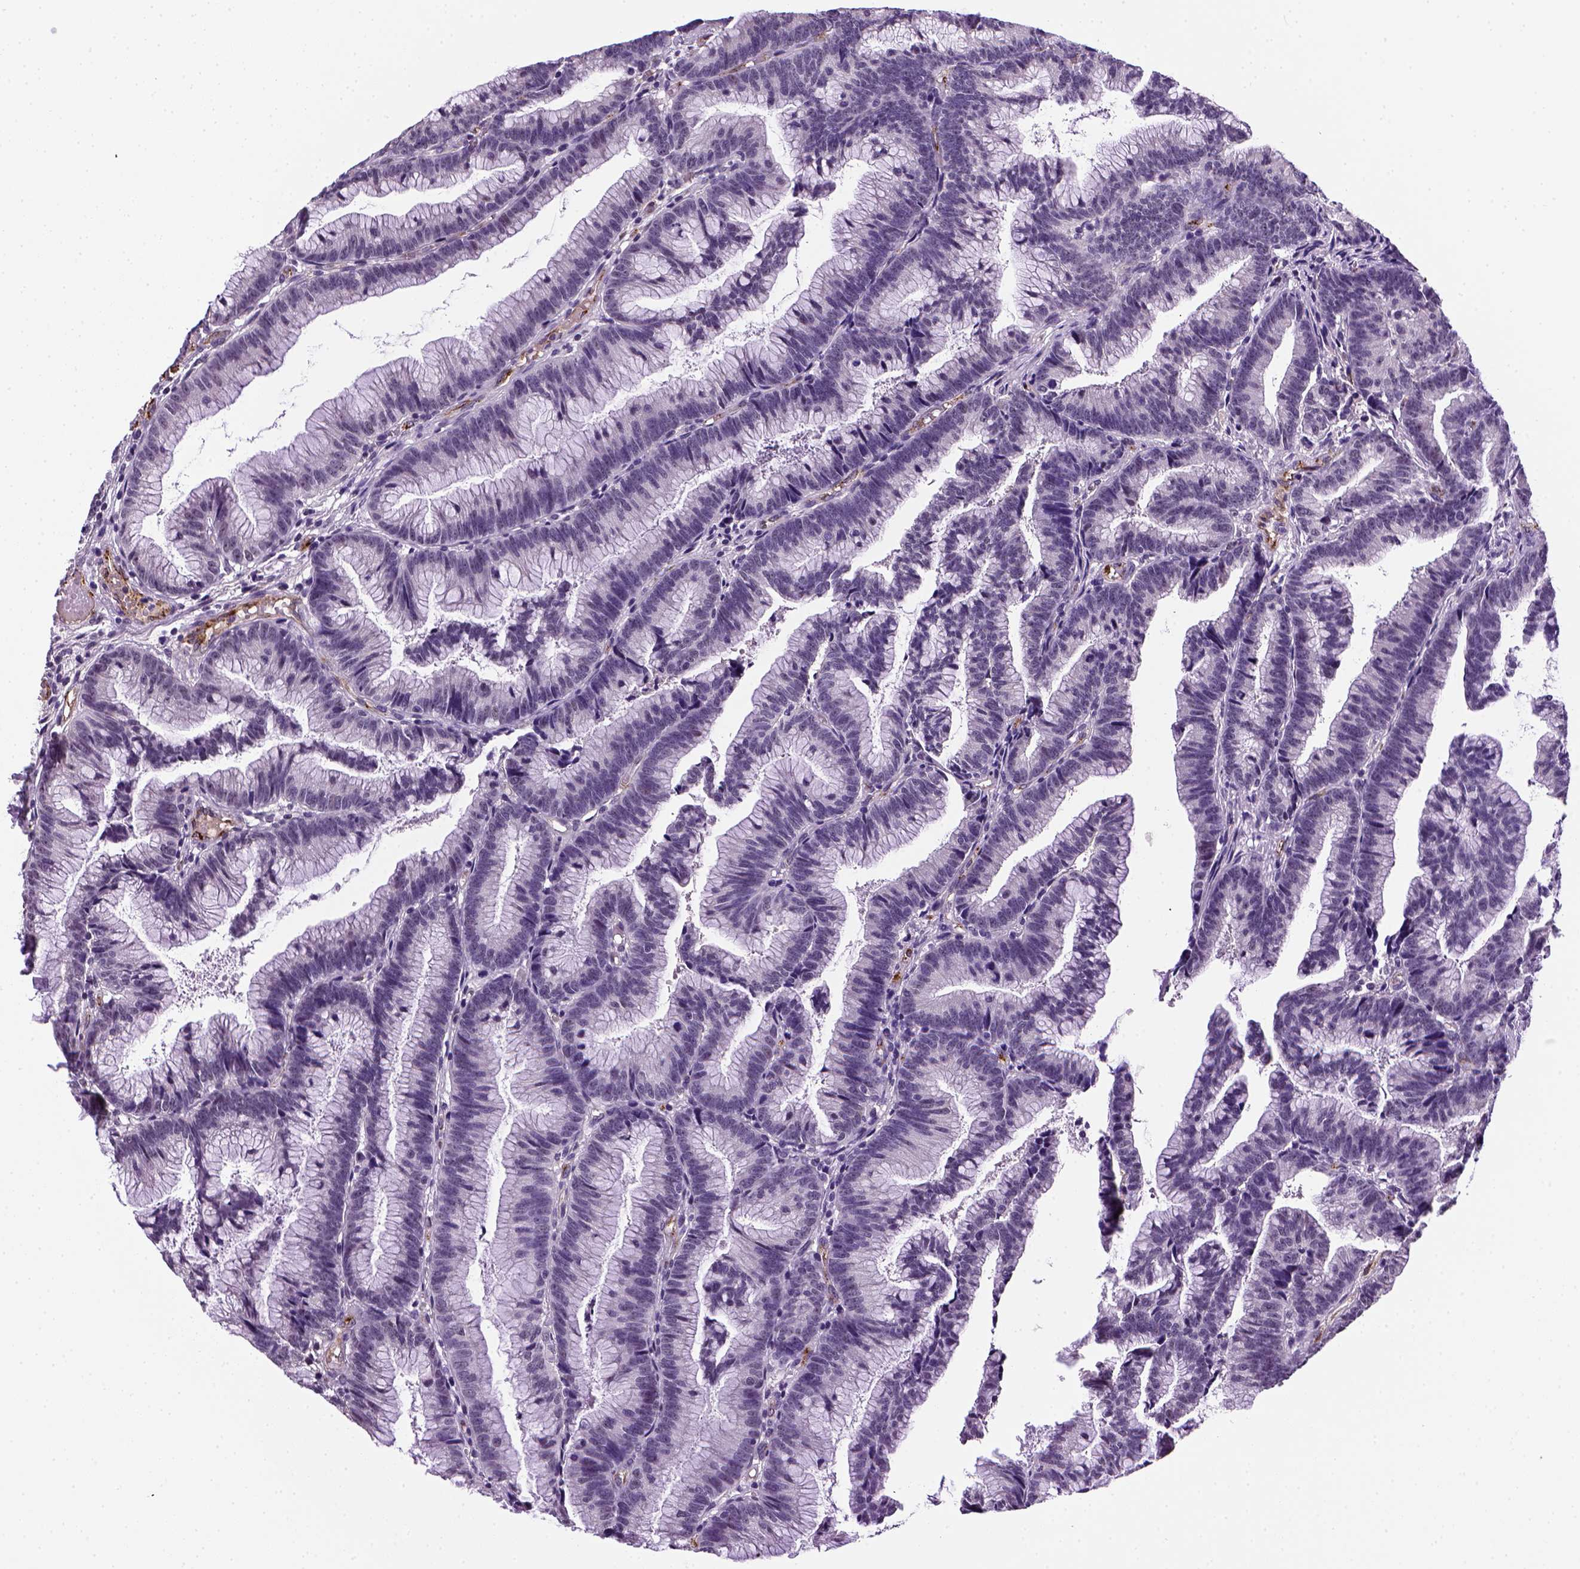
{"staining": {"intensity": "negative", "quantity": "none", "location": "none"}, "tissue": "colorectal cancer", "cell_type": "Tumor cells", "image_type": "cancer", "snomed": [{"axis": "morphology", "description": "Adenocarcinoma, NOS"}, {"axis": "topography", "description": "Colon"}], "caption": "The micrograph reveals no significant staining in tumor cells of colorectal cancer (adenocarcinoma).", "gene": "VWF", "patient": {"sex": "female", "age": 78}}